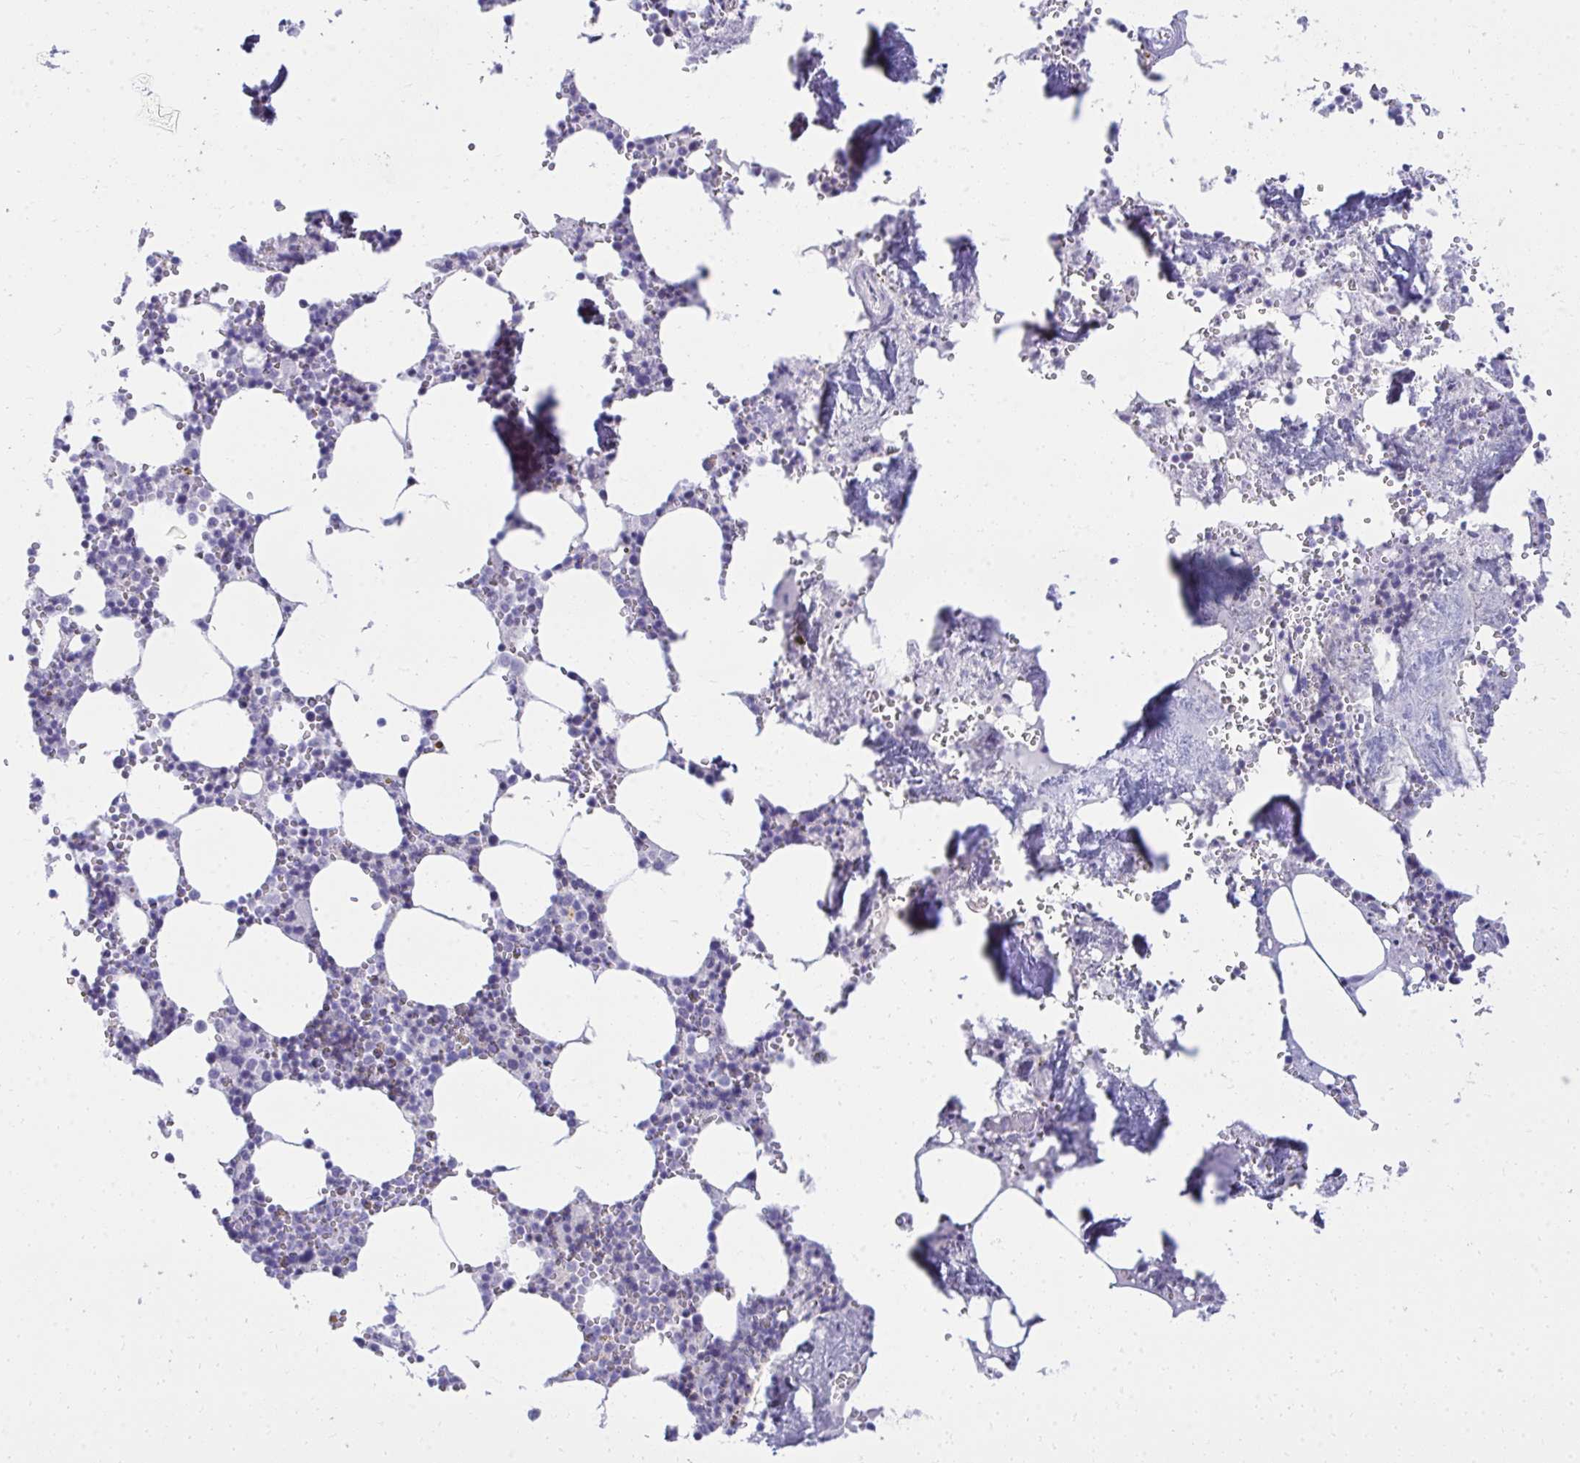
{"staining": {"intensity": "negative", "quantity": "none", "location": "none"}, "tissue": "bone marrow", "cell_type": "Hematopoietic cells", "image_type": "normal", "snomed": [{"axis": "morphology", "description": "Normal tissue, NOS"}, {"axis": "topography", "description": "Bone marrow"}], "caption": "Normal bone marrow was stained to show a protein in brown. There is no significant positivity in hematopoietic cells.", "gene": "OR5F1", "patient": {"sex": "male", "age": 54}}